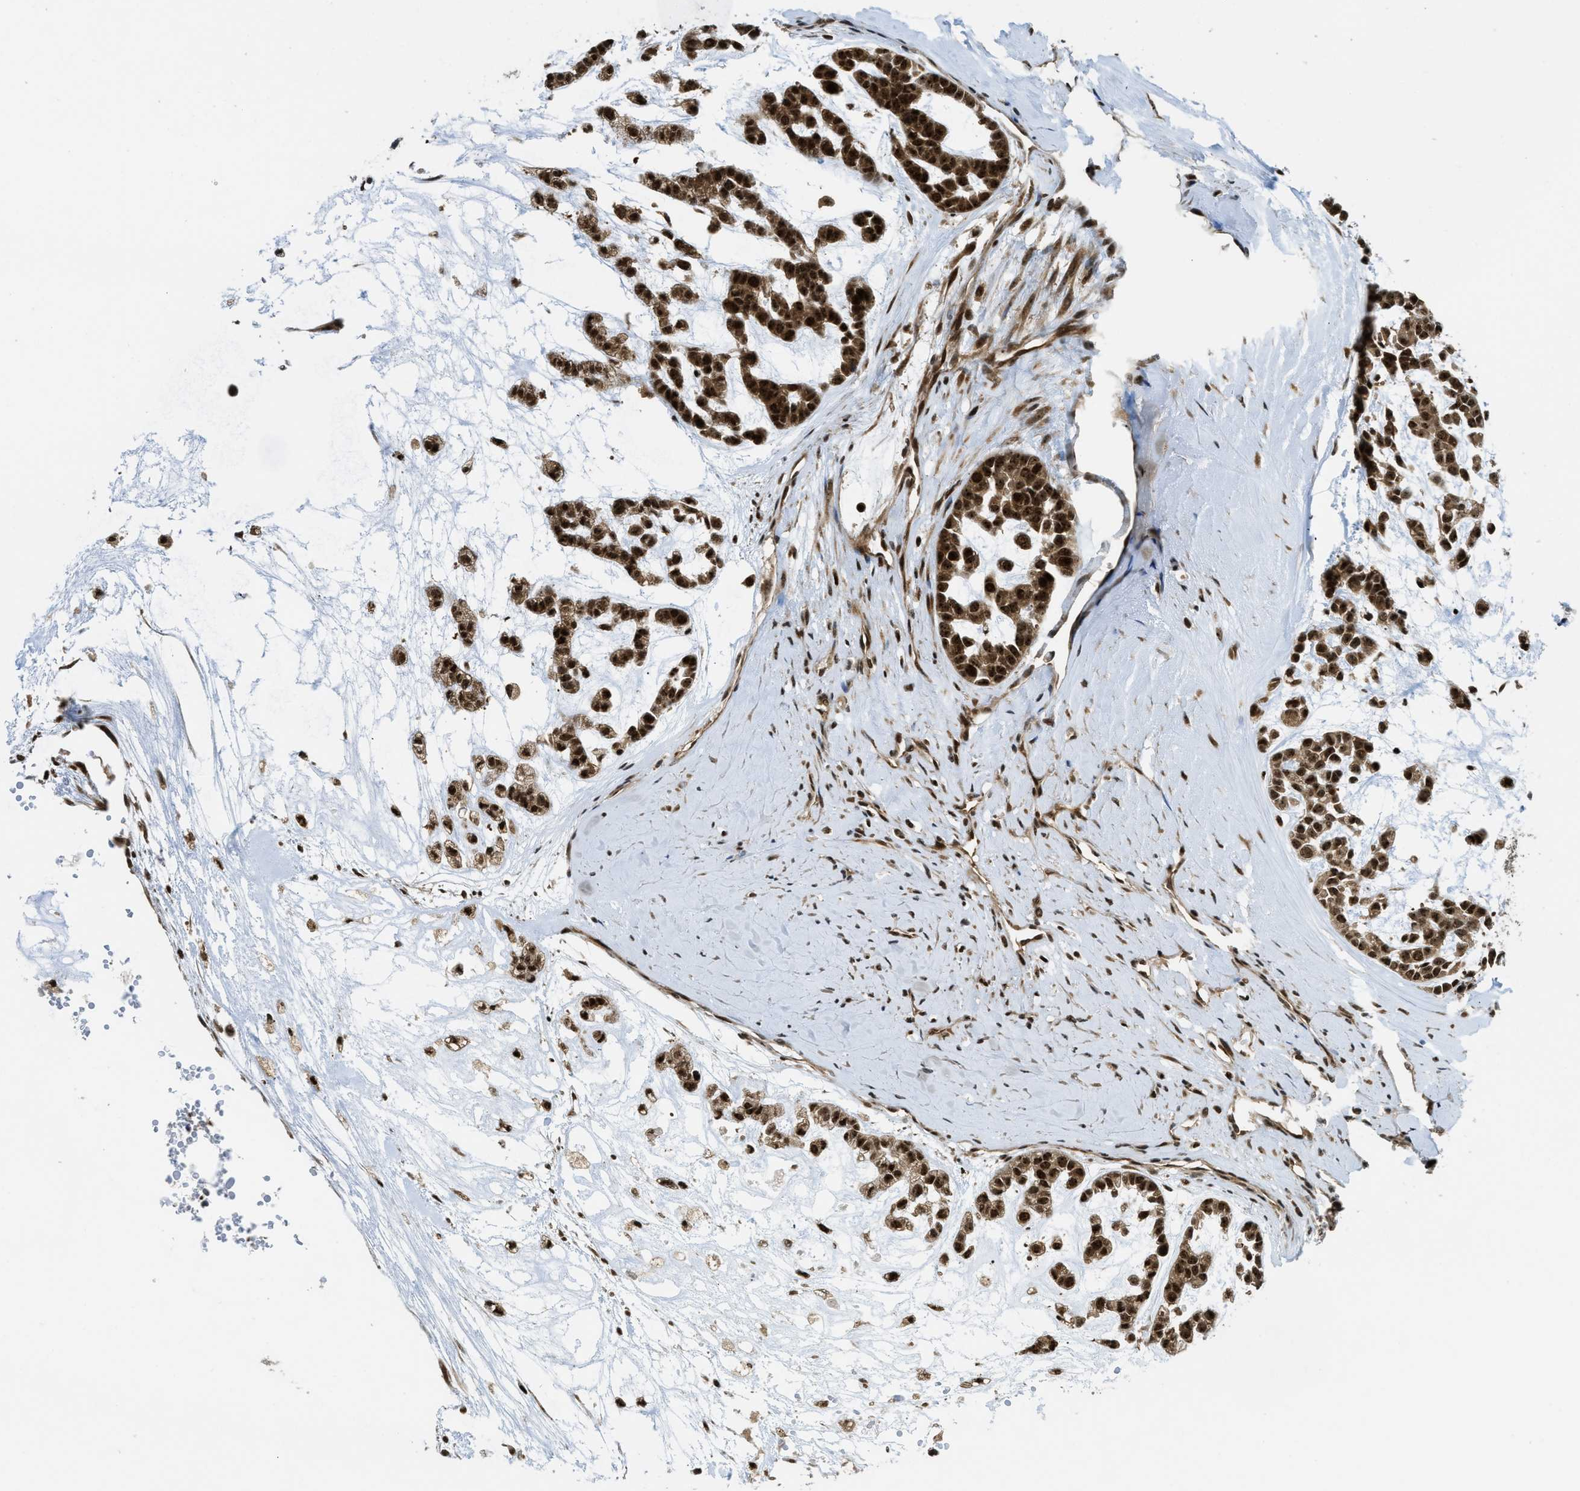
{"staining": {"intensity": "strong", "quantity": ">75%", "location": "cytoplasmic/membranous,nuclear"}, "tissue": "head and neck cancer", "cell_type": "Tumor cells", "image_type": "cancer", "snomed": [{"axis": "morphology", "description": "Adenocarcinoma, NOS"}, {"axis": "morphology", "description": "Adenoma, NOS"}, {"axis": "topography", "description": "Head-Neck"}], "caption": "Protein staining of head and neck cancer tissue displays strong cytoplasmic/membranous and nuclear staining in about >75% of tumor cells. Using DAB (brown) and hematoxylin (blue) stains, captured at high magnification using brightfield microscopy.", "gene": "TACC1", "patient": {"sex": "female", "age": 55}}